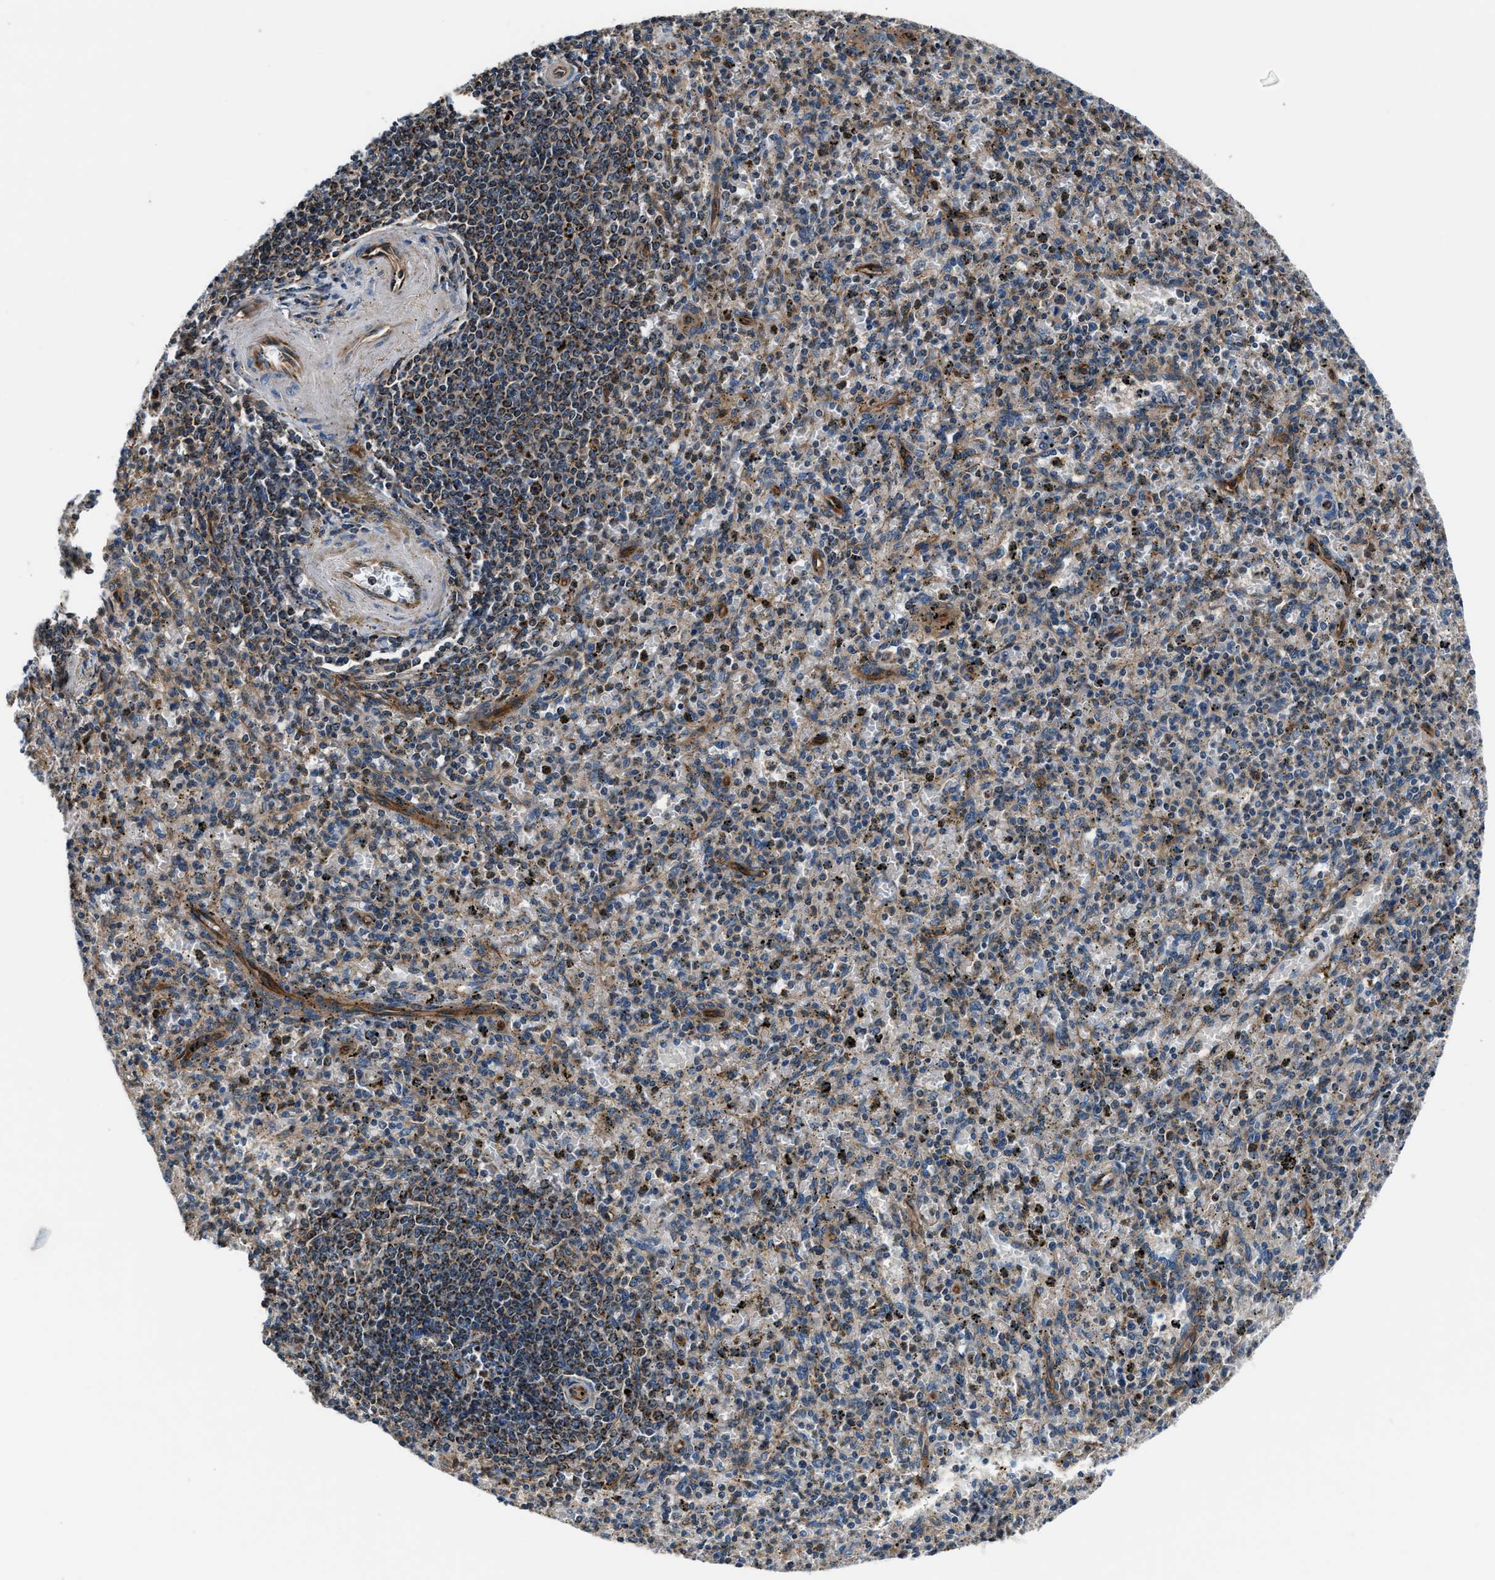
{"staining": {"intensity": "strong", "quantity": "<25%", "location": "cytoplasmic/membranous"}, "tissue": "spleen", "cell_type": "Cells in red pulp", "image_type": "normal", "snomed": [{"axis": "morphology", "description": "Normal tissue, NOS"}, {"axis": "topography", "description": "Spleen"}], "caption": "Brown immunohistochemical staining in normal human spleen exhibits strong cytoplasmic/membranous positivity in about <25% of cells in red pulp.", "gene": "ENSG00000281039", "patient": {"sex": "male", "age": 72}}